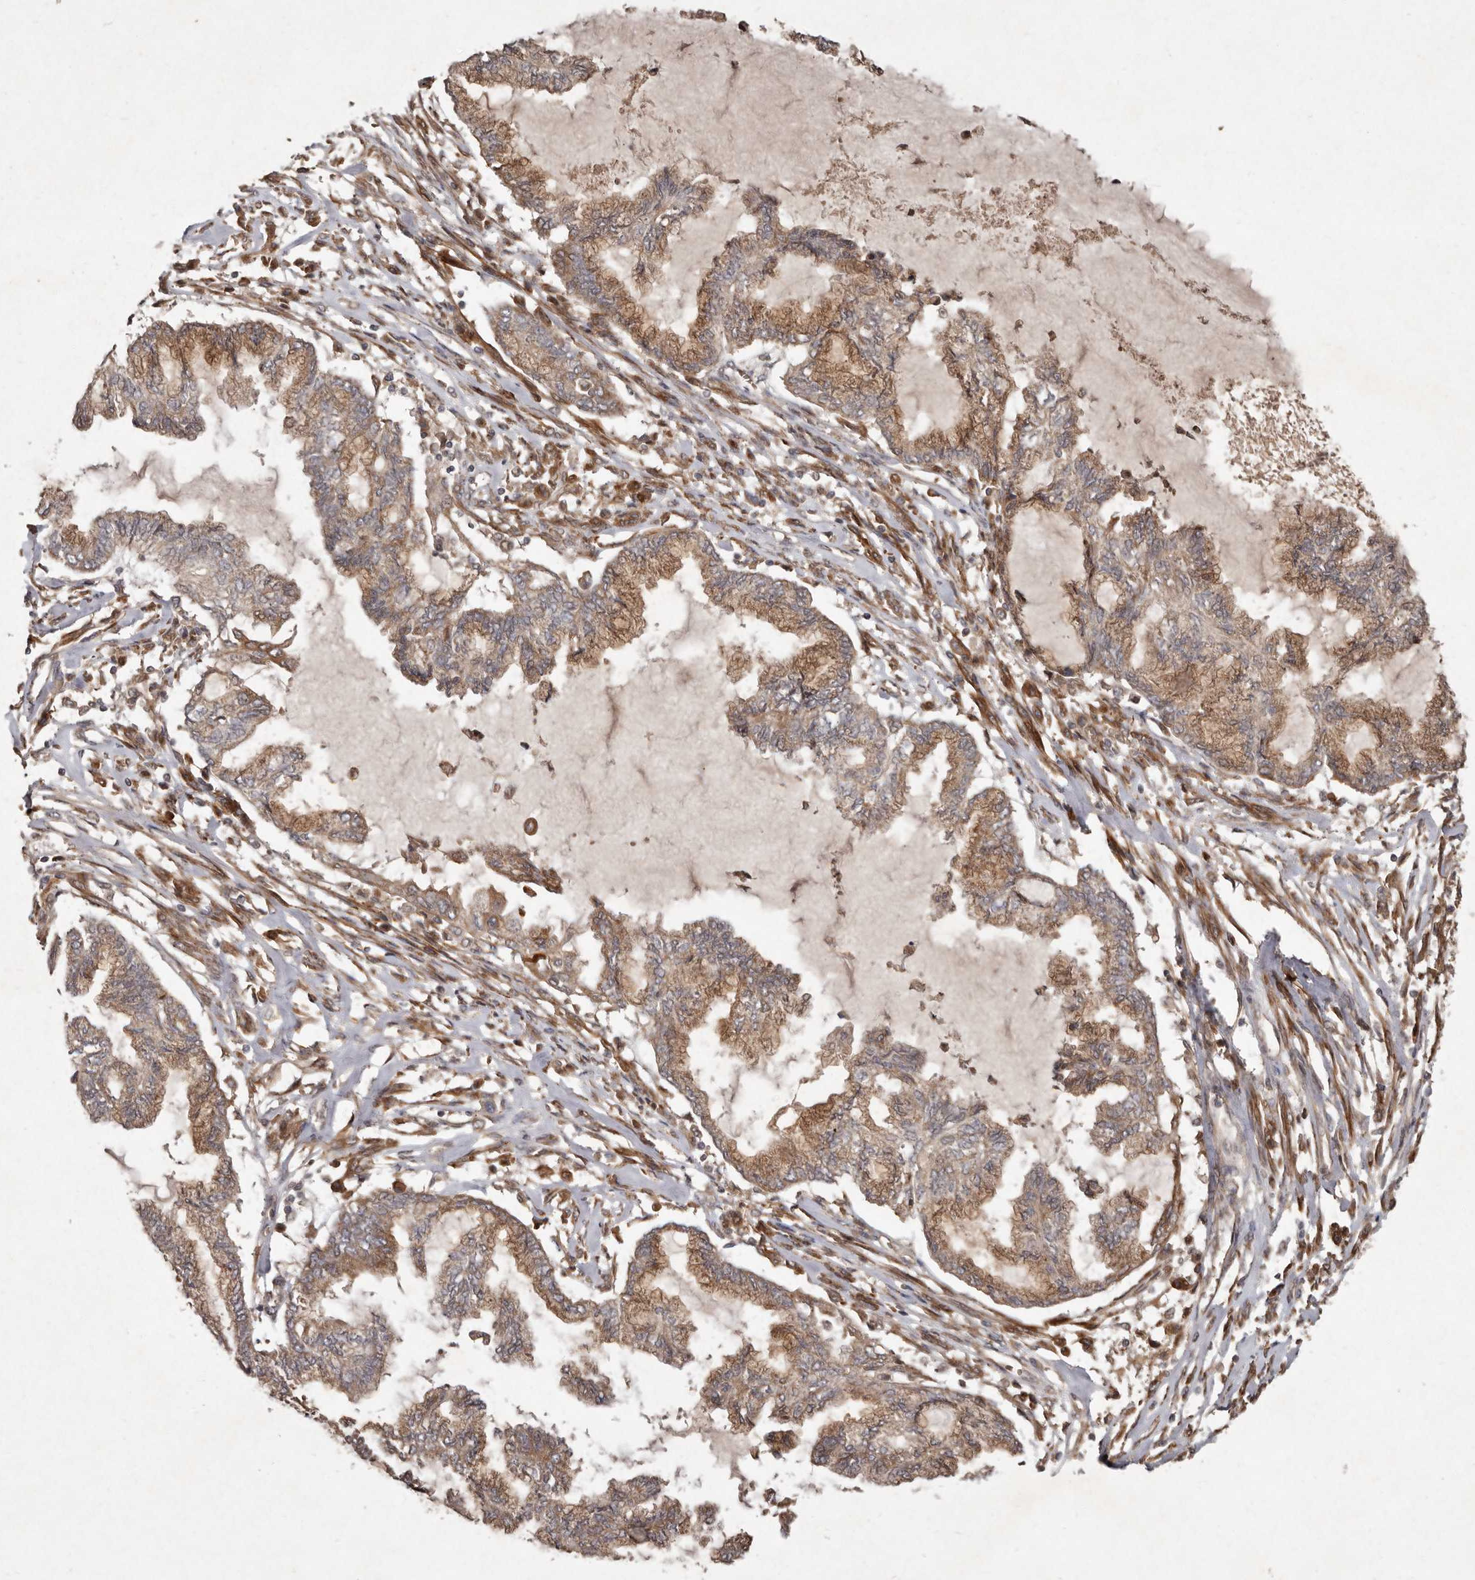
{"staining": {"intensity": "moderate", "quantity": ">75%", "location": "cytoplasmic/membranous"}, "tissue": "endometrial cancer", "cell_type": "Tumor cells", "image_type": "cancer", "snomed": [{"axis": "morphology", "description": "Adenocarcinoma, NOS"}, {"axis": "topography", "description": "Endometrium"}], "caption": "Immunohistochemistry micrograph of neoplastic tissue: adenocarcinoma (endometrial) stained using IHC exhibits medium levels of moderate protein expression localized specifically in the cytoplasmic/membranous of tumor cells, appearing as a cytoplasmic/membranous brown color.", "gene": "SEMA3A", "patient": {"sex": "female", "age": 86}}